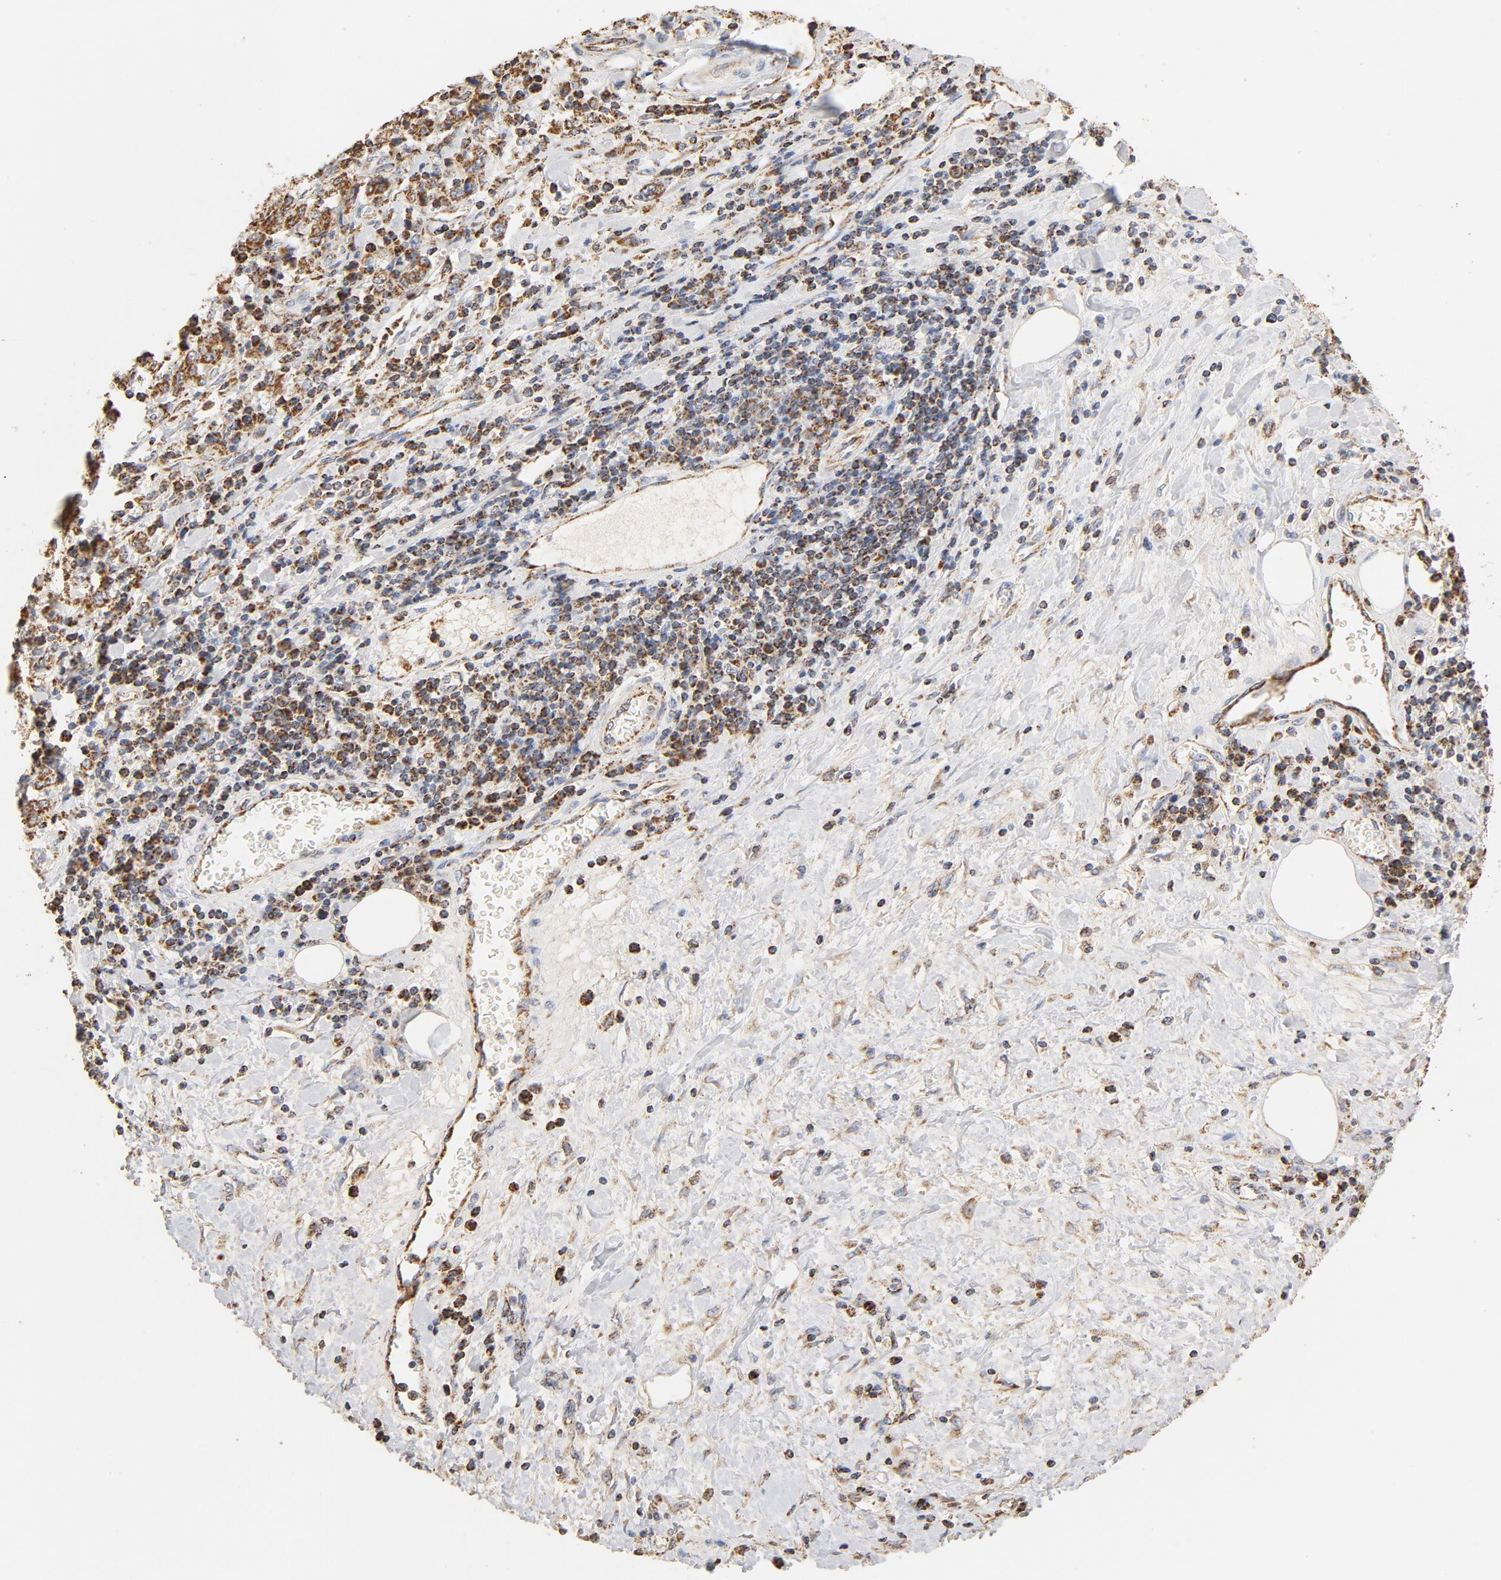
{"staining": {"intensity": "moderate", "quantity": ">75%", "location": "cytoplasmic/membranous"}, "tissue": "stomach cancer", "cell_type": "Tumor cells", "image_type": "cancer", "snomed": [{"axis": "morphology", "description": "Normal tissue, NOS"}, {"axis": "morphology", "description": "Adenocarcinoma, NOS"}, {"axis": "topography", "description": "Stomach, upper"}, {"axis": "topography", "description": "Stomach"}], "caption": "Protein staining demonstrates moderate cytoplasmic/membranous expression in approximately >75% of tumor cells in stomach cancer.", "gene": "COX4I1", "patient": {"sex": "male", "age": 59}}